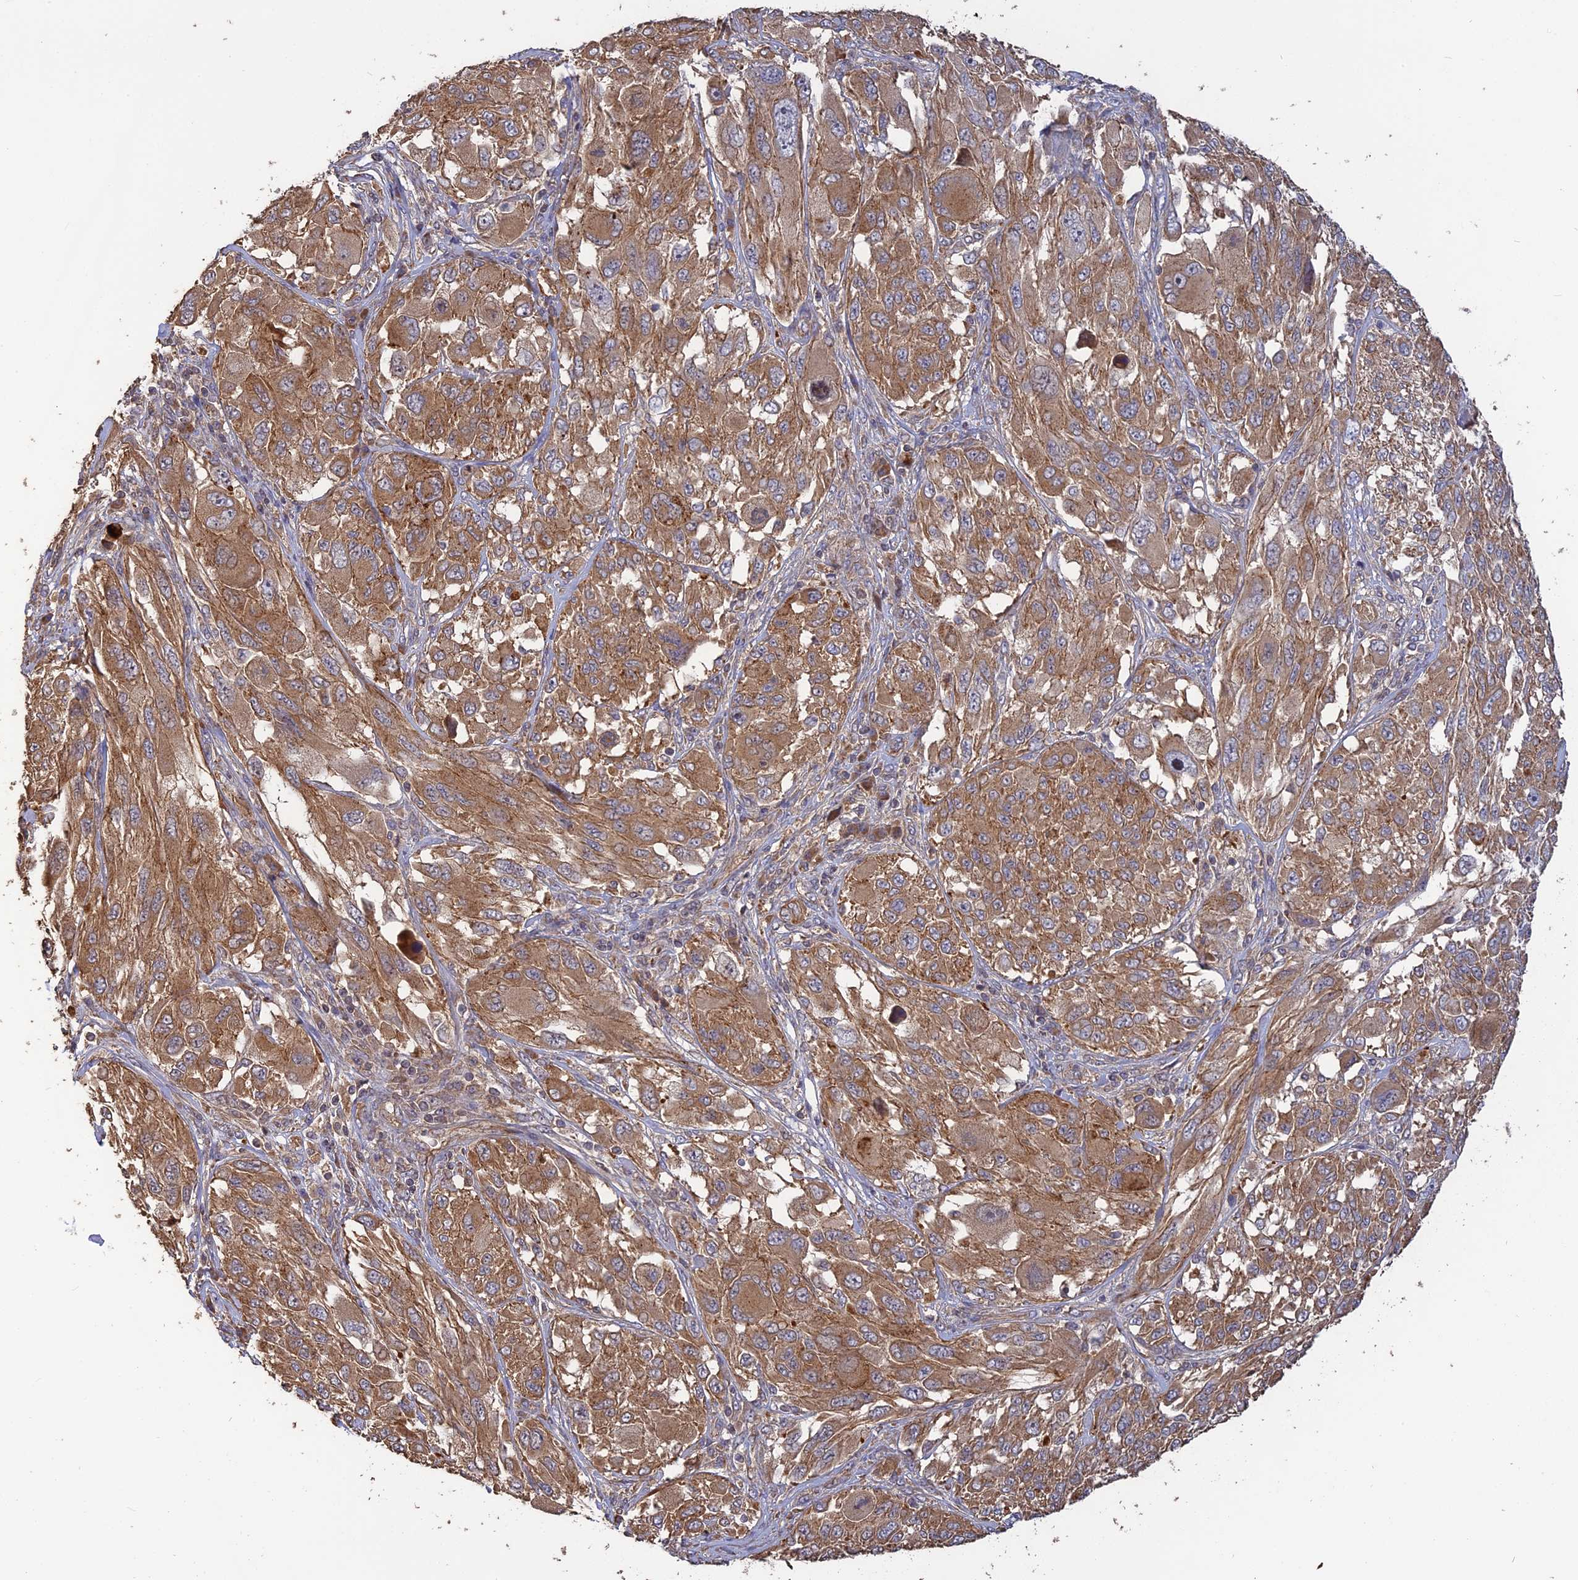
{"staining": {"intensity": "moderate", "quantity": ">75%", "location": "cytoplasmic/membranous"}, "tissue": "melanoma", "cell_type": "Tumor cells", "image_type": "cancer", "snomed": [{"axis": "morphology", "description": "Malignant melanoma, NOS"}, {"axis": "topography", "description": "Skin"}], "caption": "Malignant melanoma was stained to show a protein in brown. There is medium levels of moderate cytoplasmic/membranous expression in about >75% of tumor cells.", "gene": "ARHGAP40", "patient": {"sex": "female", "age": 91}}